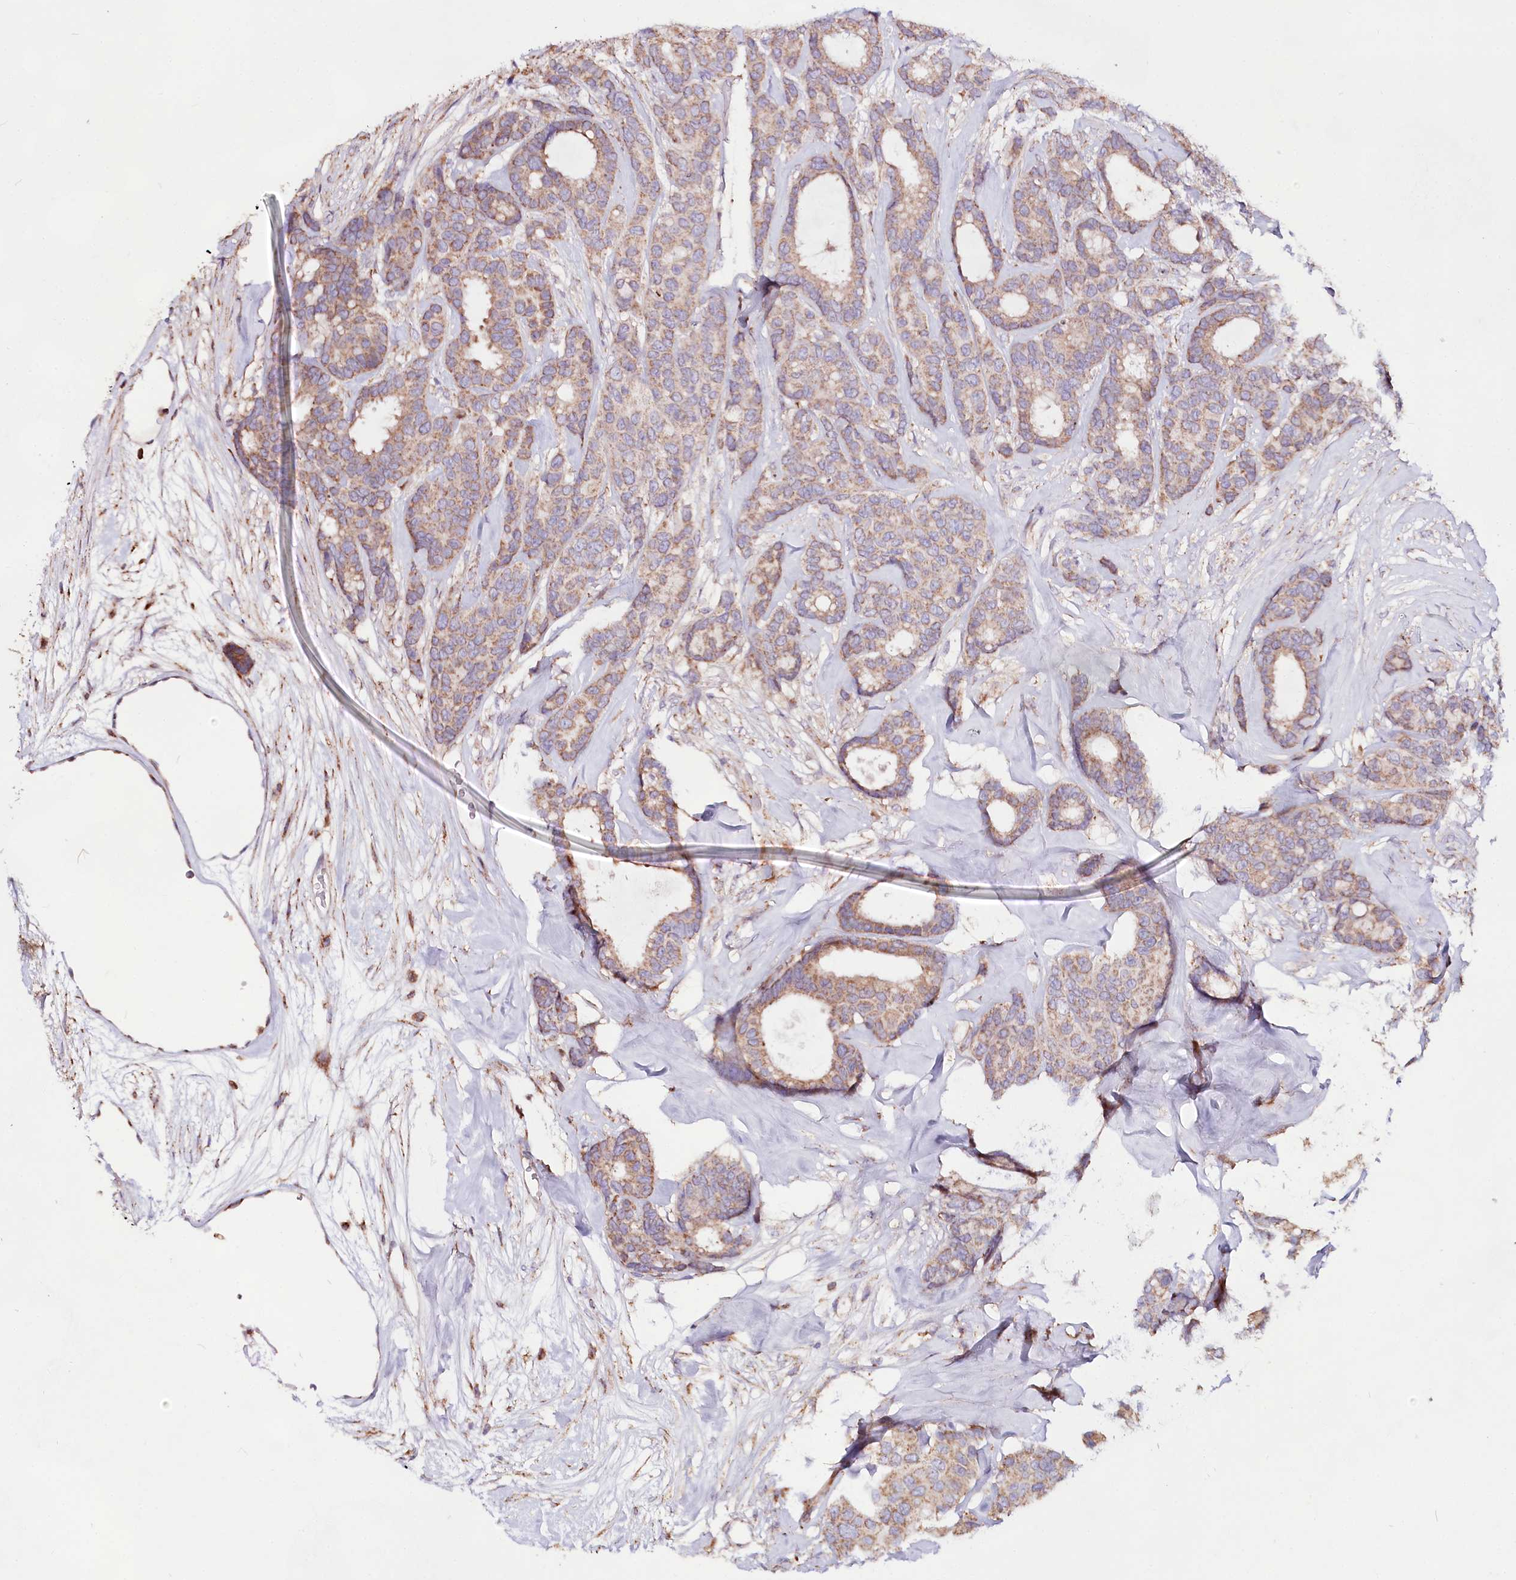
{"staining": {"intensity": "moderate", "quantity": ">75%", "location": "cytoplasmic/membranous"}, "tissue": "breast cancer", "cell_type": "Tumor cells", "image_type": "cancer", "snomed": [{"axis": "morphology", "description": "Duct carcinoma"}, {"axis": "topography", "description": "Breast"}], "caption": "An image of breast cancer stained for a protein shows moderate cytoplasmic/membranous brown staining in tumor cells.", "gene": "TASOR2", "patient": {"sex": "female", "age": 87}}